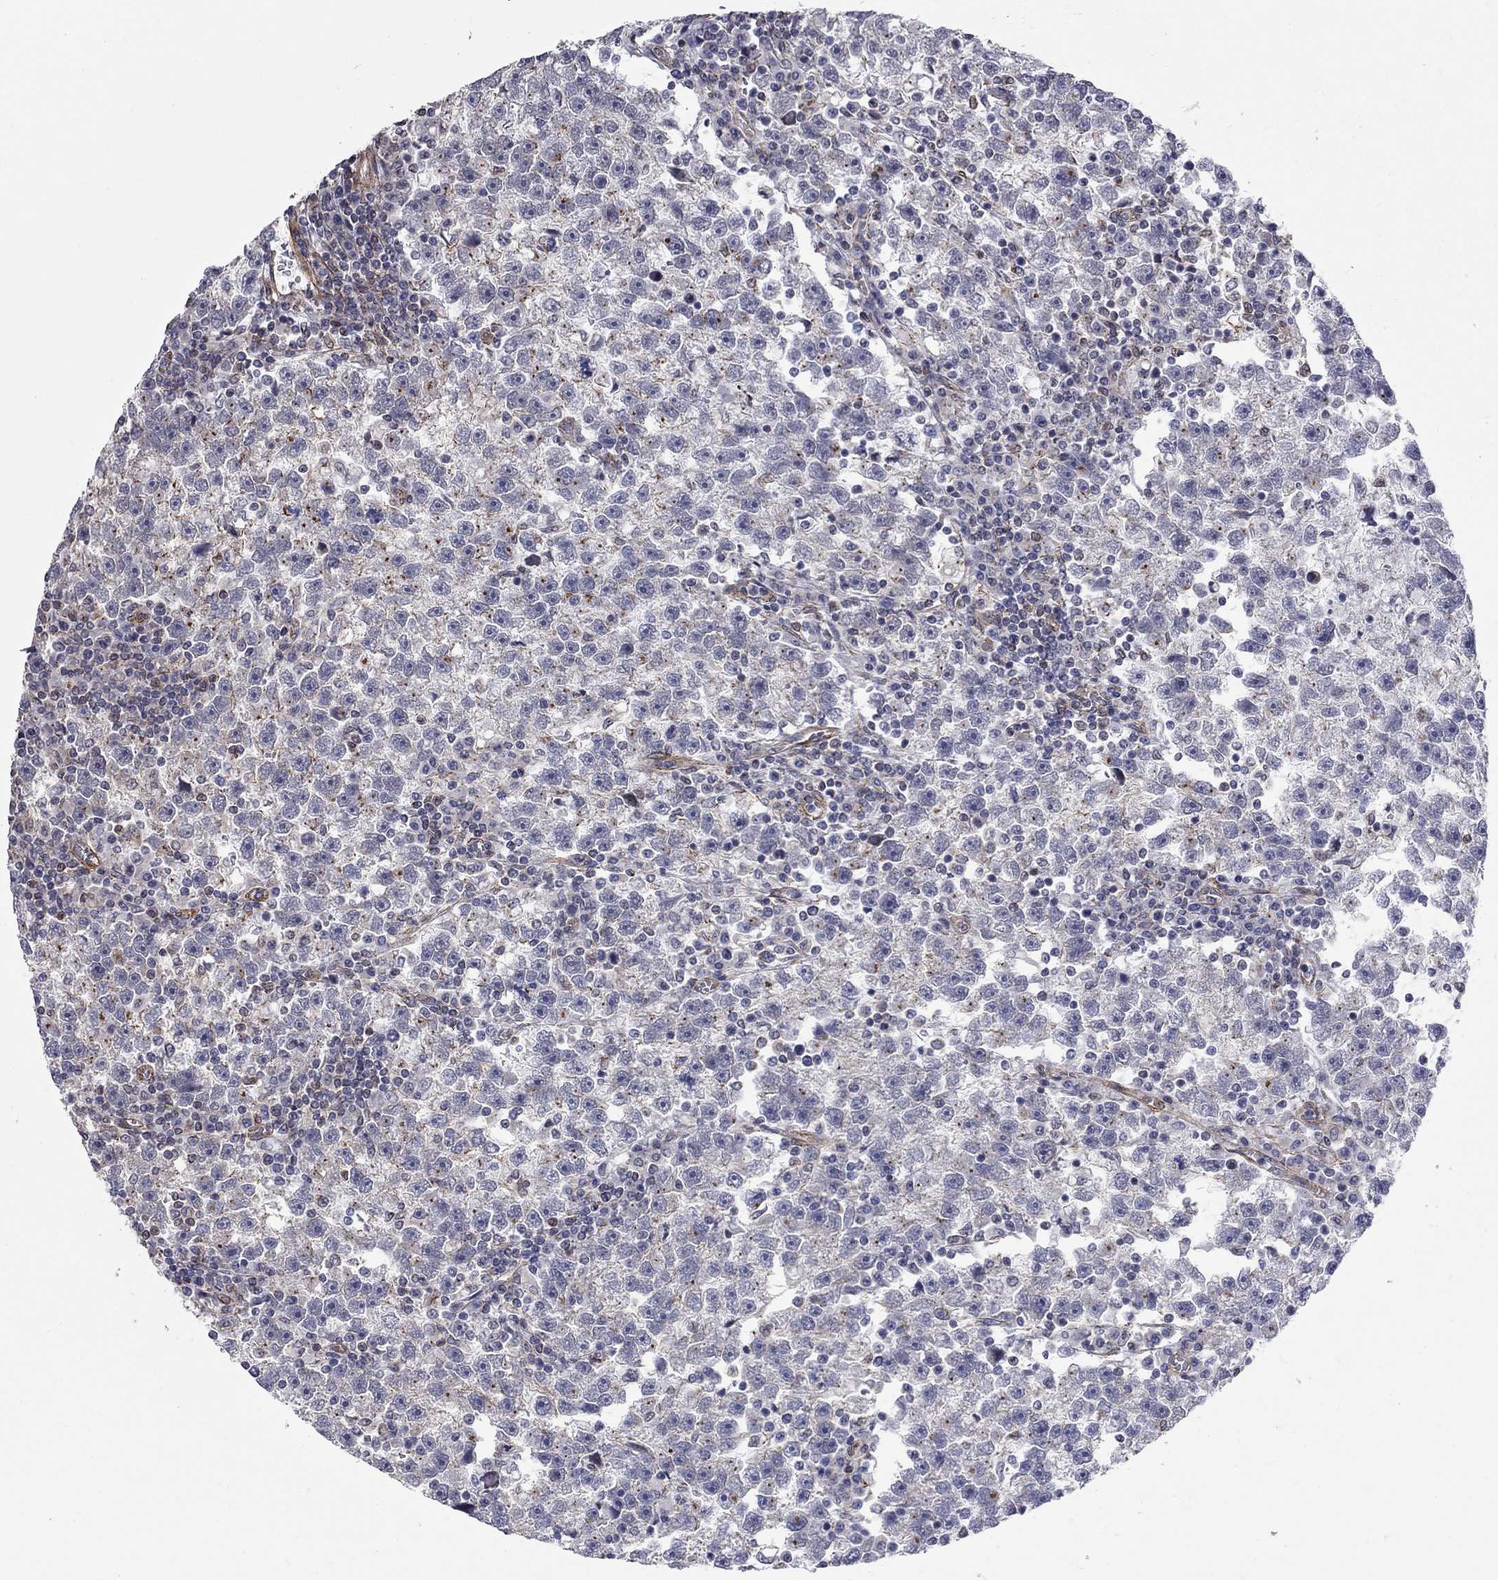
{"staining": {"intensity": "strong", "quantity": "25%-75%", "location": "cytoplasmic/membranous"}, "tissue": "testis cancer", "cell_type": "Tumor cells", "image_type": "cancer", "snomed": [{"axis": "morphology", "description": "Seminoma, NOS"}, {"axis": "topography", "description": "Testis"}], "caption": "Testis cancer (seminoma) stained with a brown dye shows strong cytoplasmic/membranous positive staining in approximately 25%-75% of tumor cells.", "gene": "BICDL2", "patient": {"sex": "male", "age": 47}}